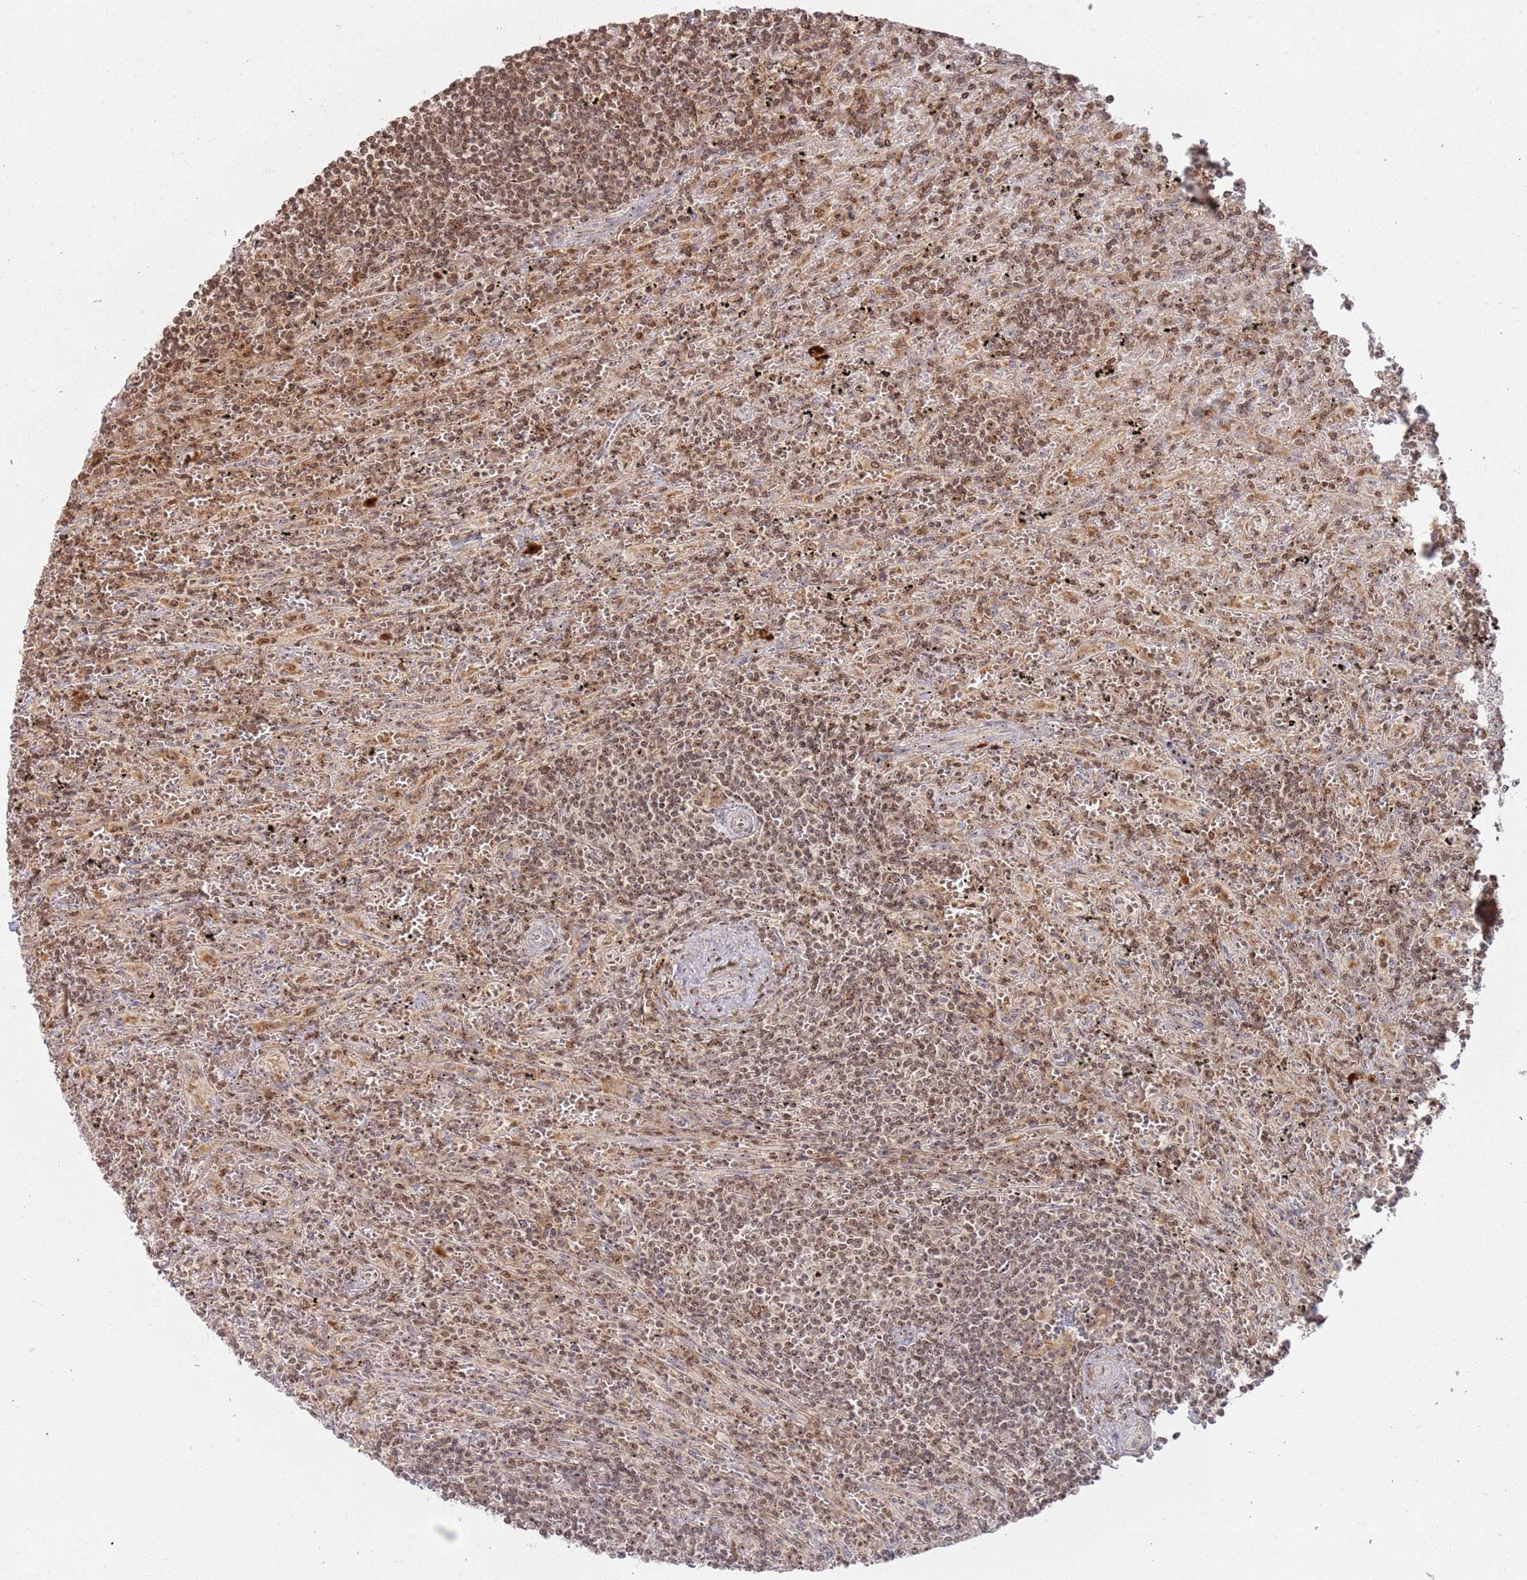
{"staining": {"intensity": "moderate", "quantity": ">75%", "location": "nuclear"}, "tissue": "lymphoma", "cell_type": "Tumor cells", "image_type": "cancer", "snomed": [{"axis": "morphology", "description": "Malignant lymphoma, non-Hodgkin's type, Low grade"}, {"axis": "topography", "description": "Spleen"}], "caption": "Protein expression analysis of lymphoma reveals moderate nuclear expression in approximately >75% of tumor cells. The protein is stained brown, and the nuclei are stained in blue (DAB IHC with brightfield microscopy, high magnification).", "gene": "UTP11", "patient": {"sex": "male", "age": 76}}